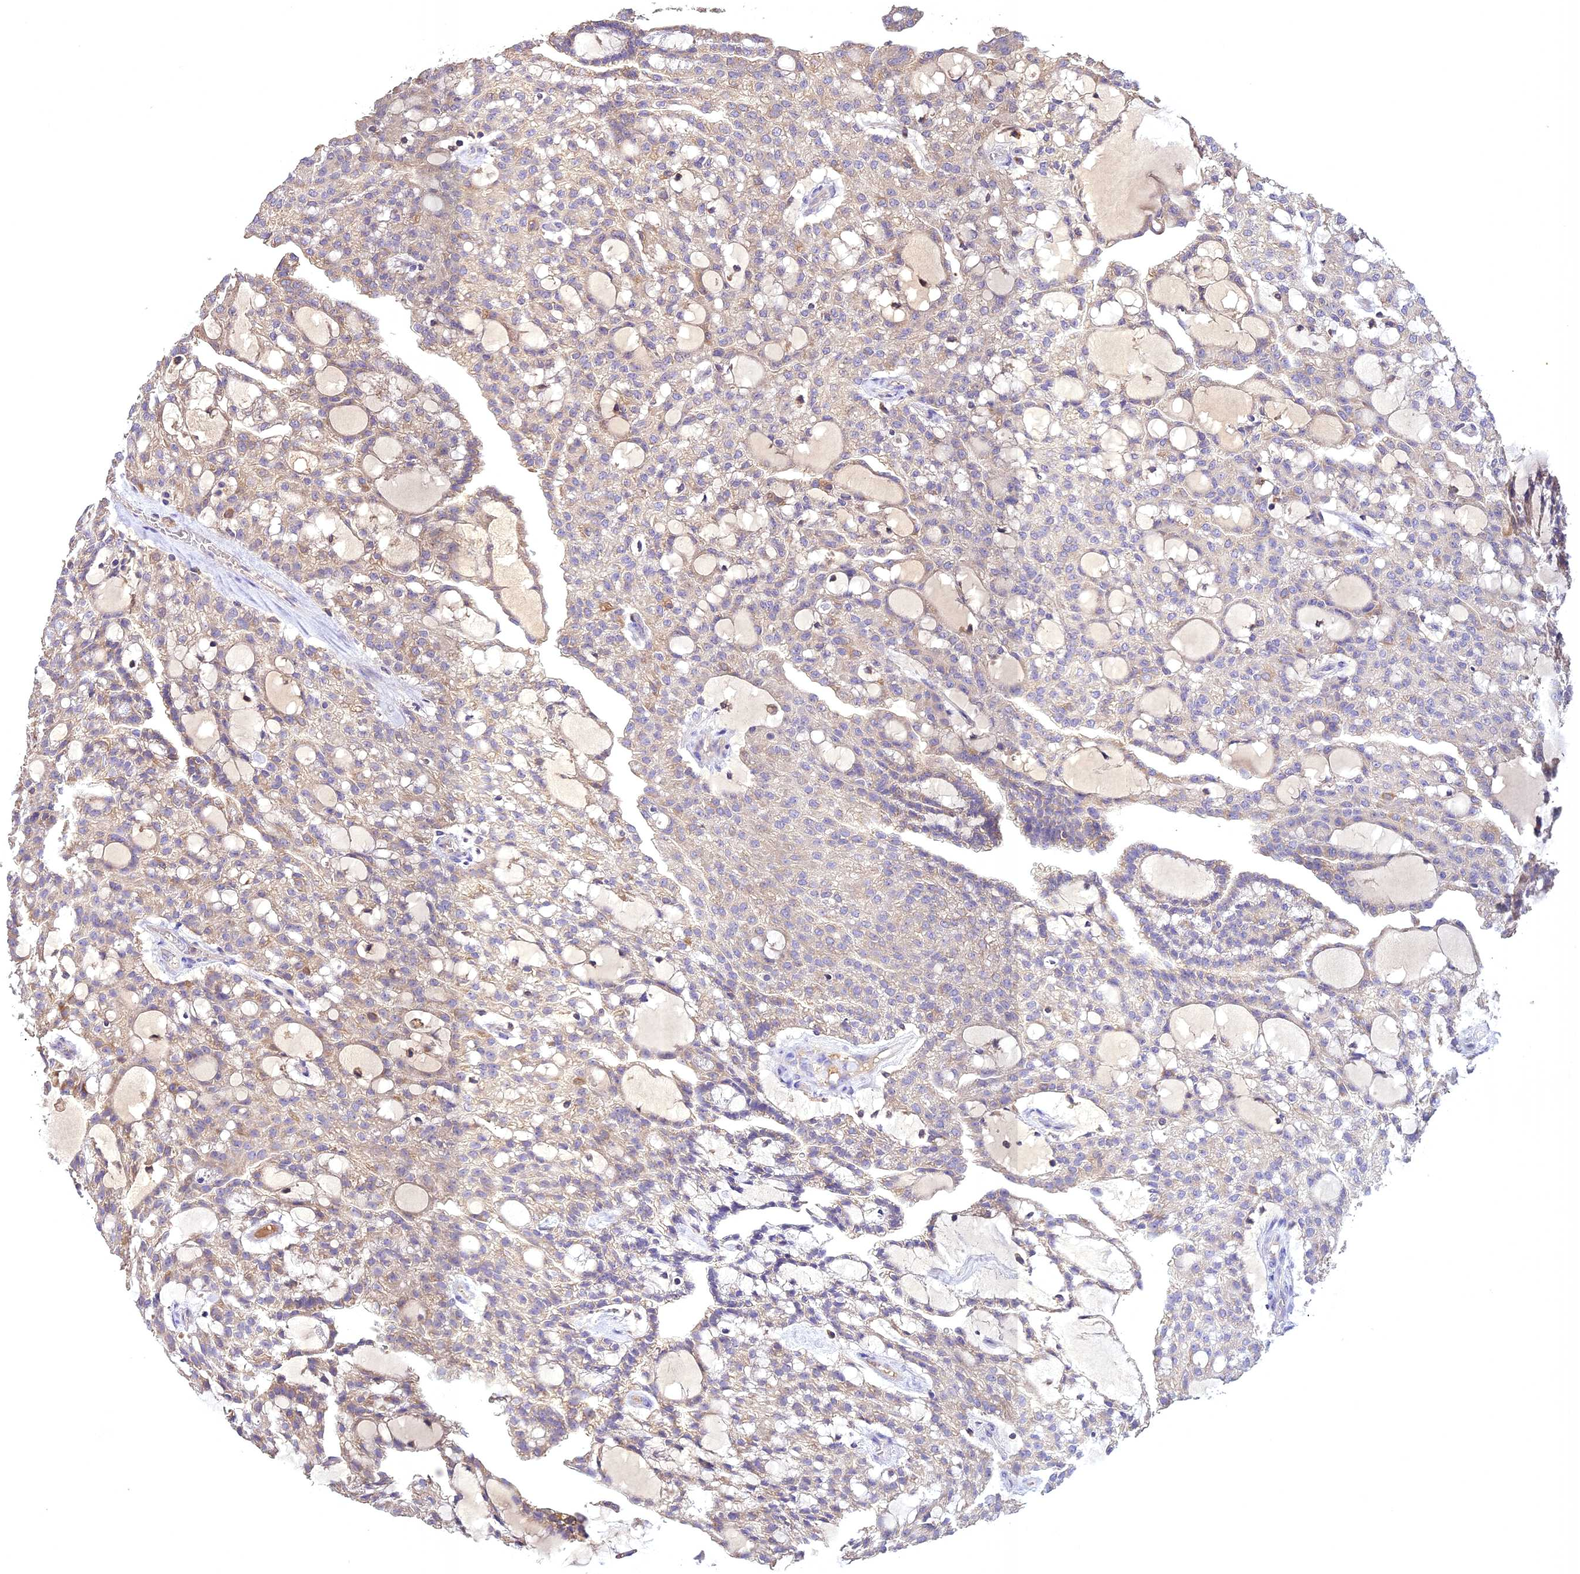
{"staining": {"intensity": "moderate", "quantity": "25%-75%", "location": "cytoplasmic/membranous"}, "tissue": "renal cancer", "cell_type": "Tumor cells", "image_type": "cancer", "snomed": [{"axis": "morphology", "description": "Adenocarcinoma, NOS"}, {"axis": "topography", "description": "Kidney"}], "caption": "This image displays immunohistochemistry (IHC) staining of renal cancer, with medium moderate cytoplasmic/membranous expression in approximately 25%-75% of tumor cells.", "gene": "NUDT8", "patient": {"sex": "male", "age": 63}}